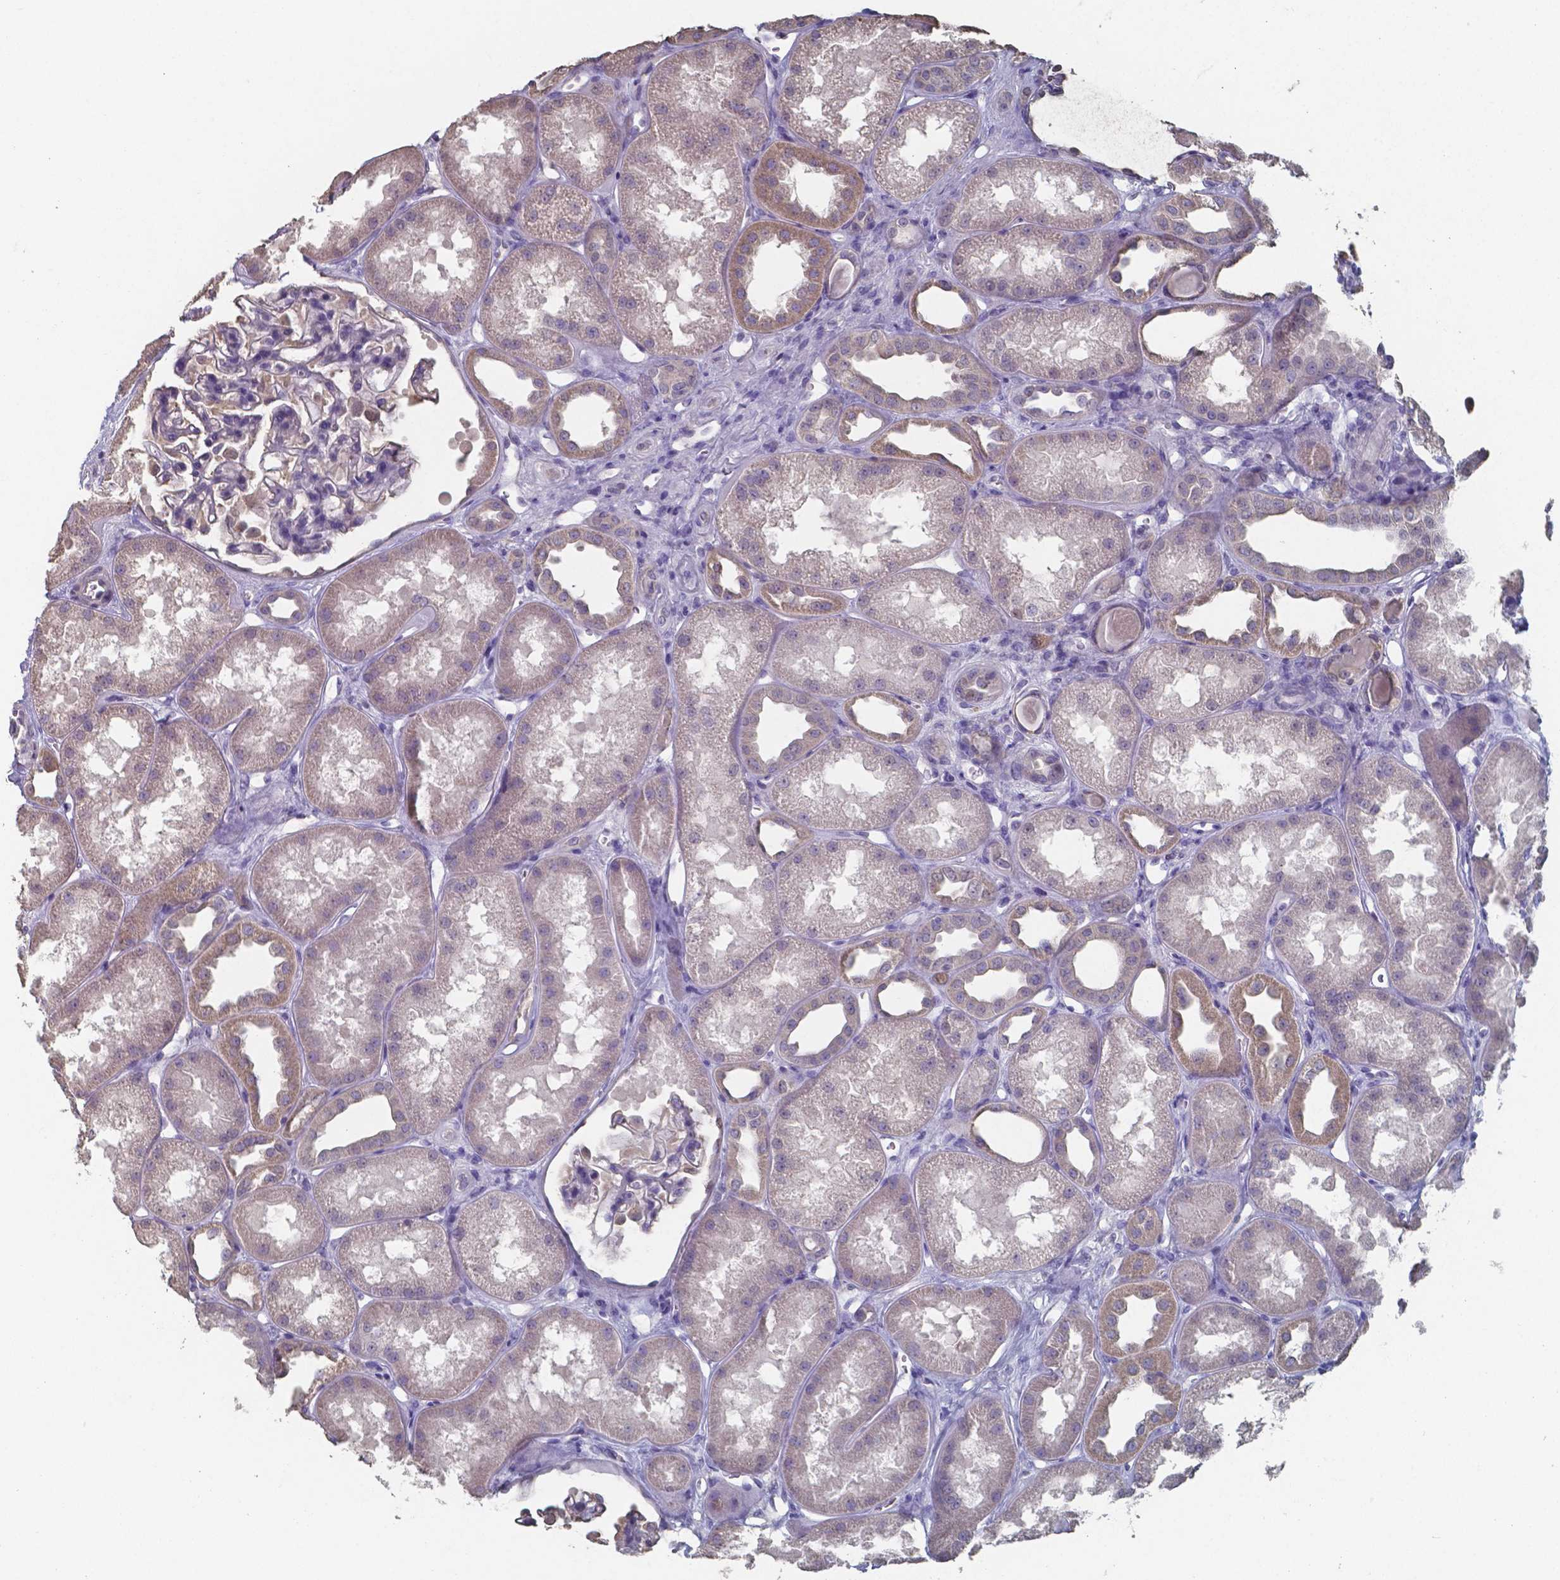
{"staining": {"intensity": "negative", "quantity": "none", "location": "none"}, "tissue": "kidney", "cell_type": "Cells in glomeruli", "image_type": "normal", "snomed": [{"axis": "morphology", "description": "Normal tissue, NOS"}, {"axis": "topography", "description": "Kidney"}], "caption": "This is a histopathology image of IHC staining of unremarkable kidney, which shows no expression in cells in glomeruli. The staining is performed using DAB (3,3'-diaminobenzidine) brown chromogen with nuclei counter-stained in using hematoxylin.", "gene": "FOXJ1", "patient": {"sex": "male", "age": 61}}